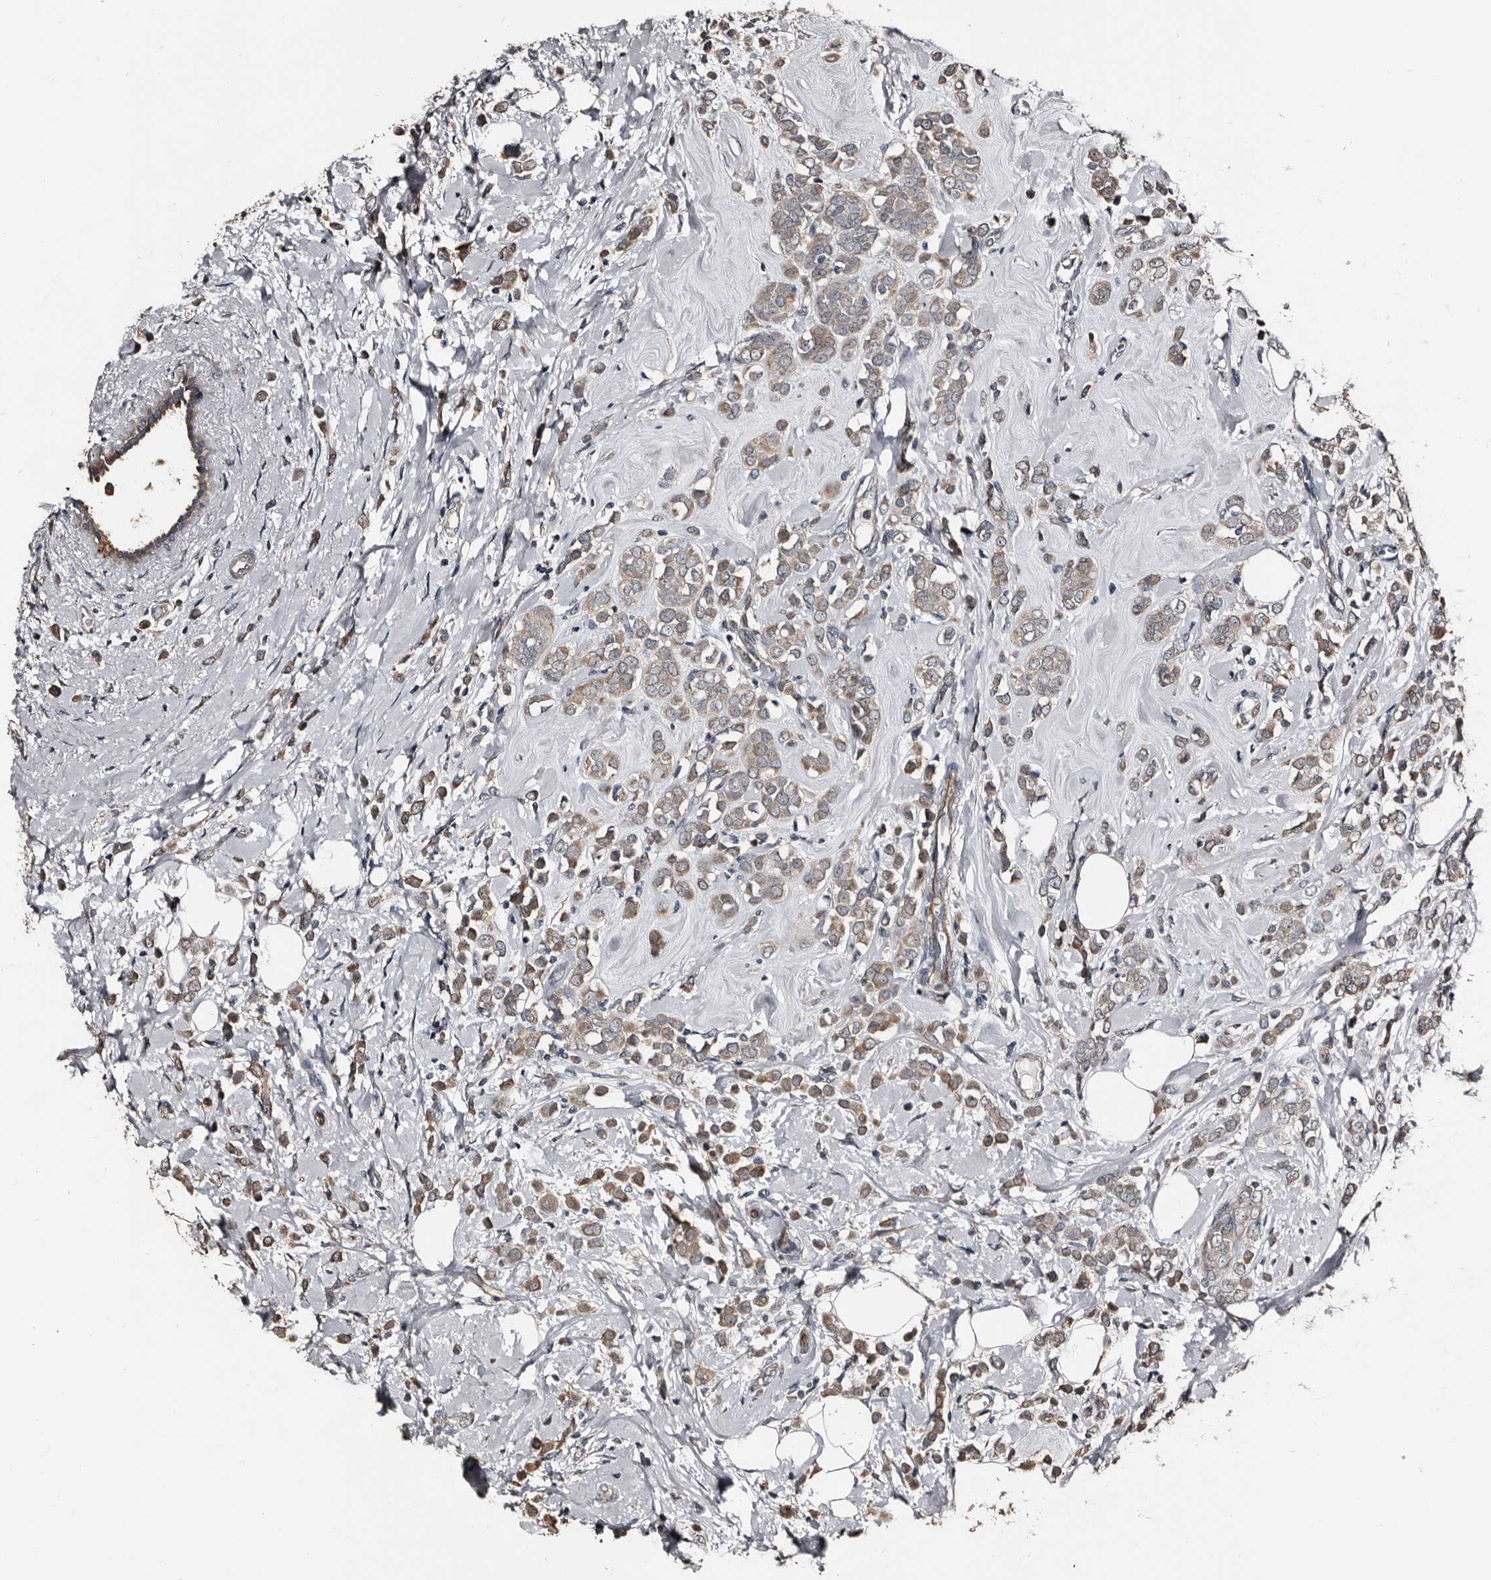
{"staining": {"intensity": "weak", "quantity": "25%-75%", "location": "cytoplasmic/membranous"}, "tissue": "breast cancer", "cell_type": "Tumor cells", "image_type": "cancer", "snomed": [{"axis": "morphology", "description": "Lobular carcinoma"}, {"axis": "topography", "description": "Breast"}], "caption": "Protein expression analysis of human breast lobular carcinoma reveals weak cytoplasmic/membranous staining in approximately 25%-75% of tumor cells.", "gene": "DHPS", "patient": {"sex": "female", "age": 47}}